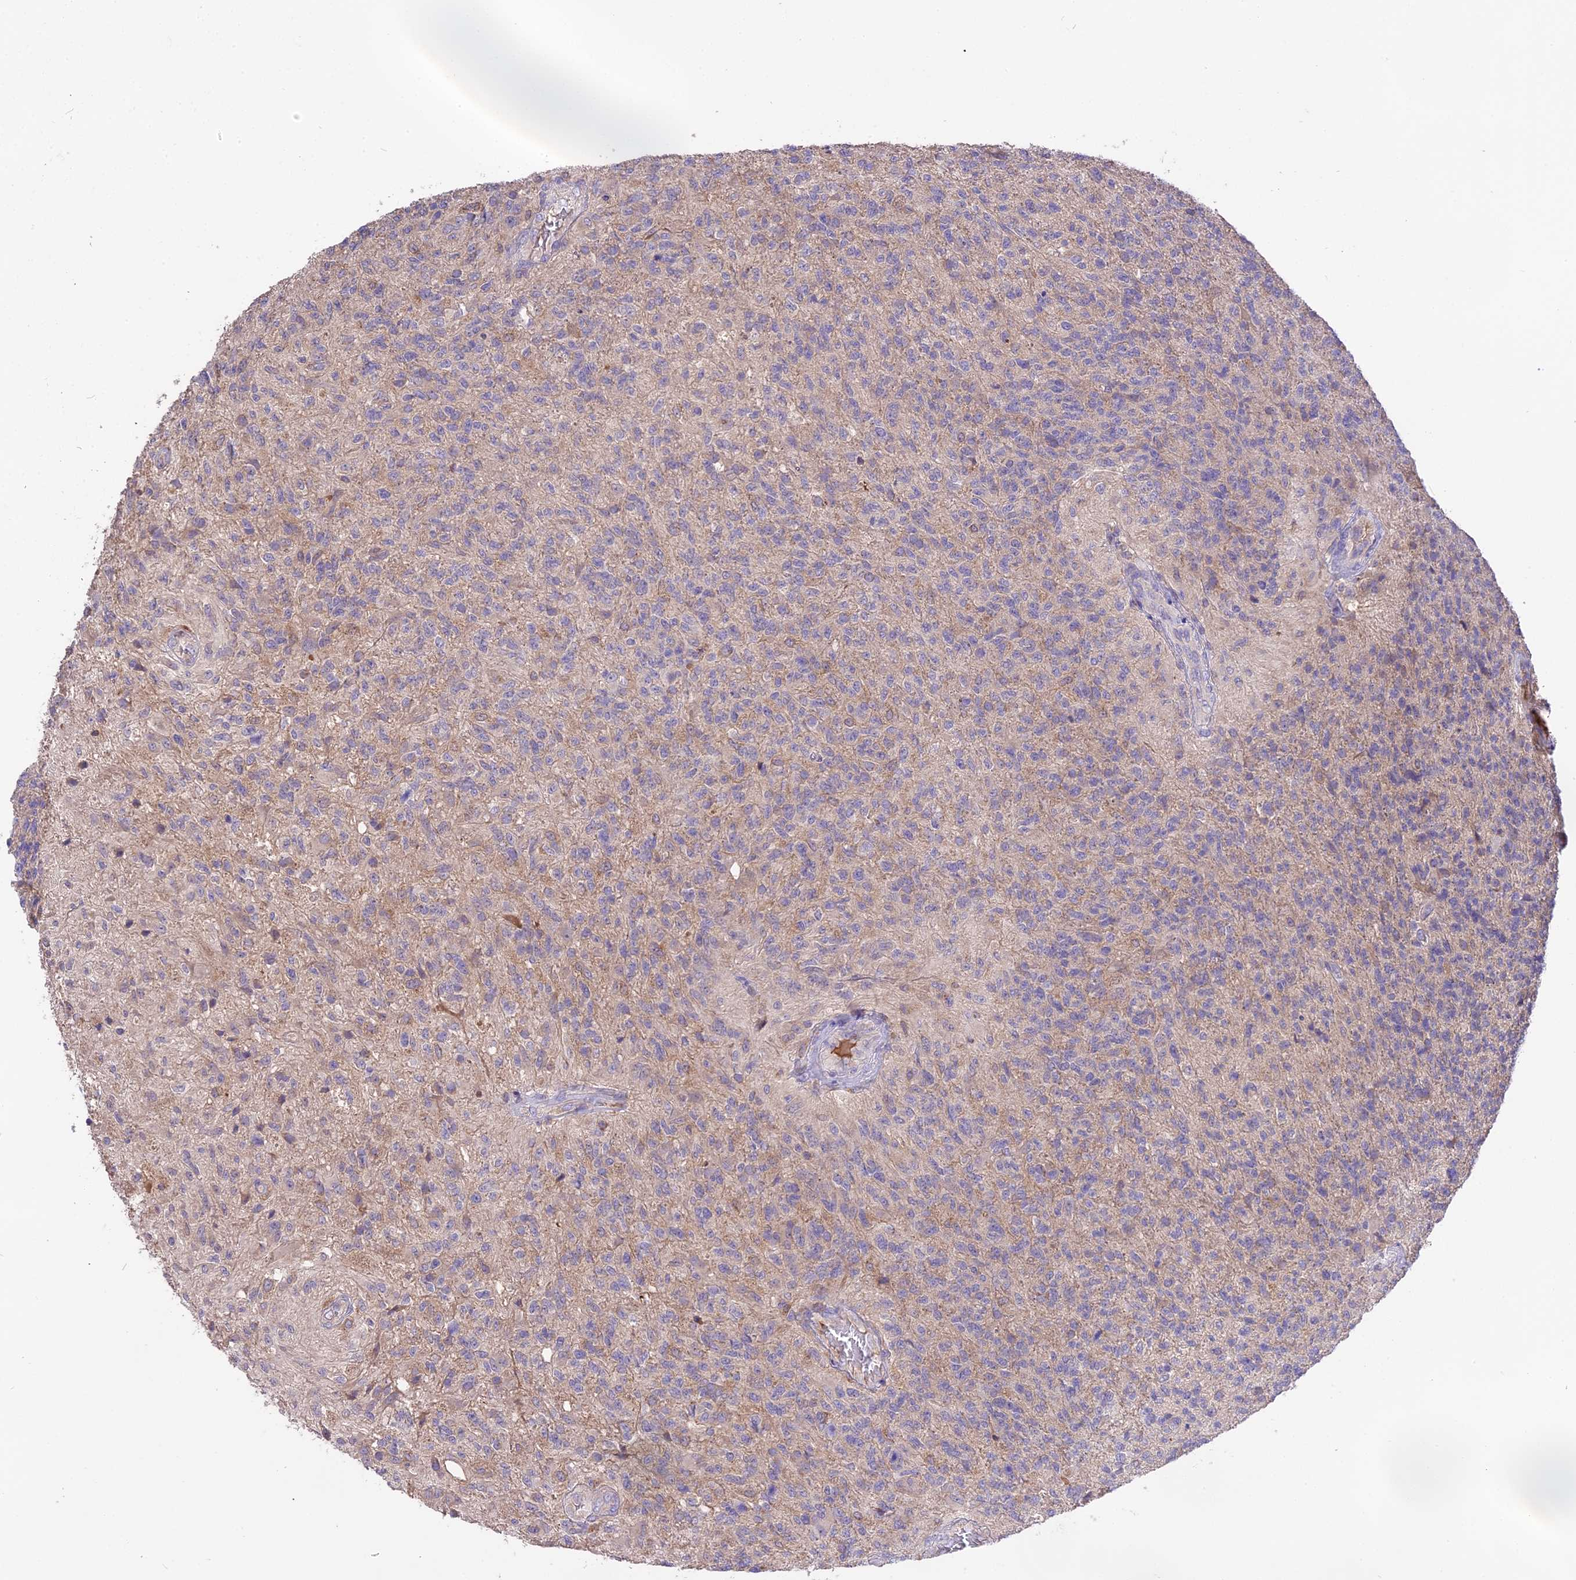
{"staining": {"intensity": "negative", "quantity": "none", "location": "none"}, "tissue": "glioma", "cell_type": "Tumor cells", "image_type": "cancer", "snomed": [{"axis": "morphology", "description": "Glioma, malignant, High grade"}, {"axis": "topography", "description": "Brain"}], "caption": "Immunohistochemical staining of human malignant glioma (high-grade) shows no significant staining in tumor cells.", "gene": "NUDT8", "patient": {"sex": "male", "age": 56}}